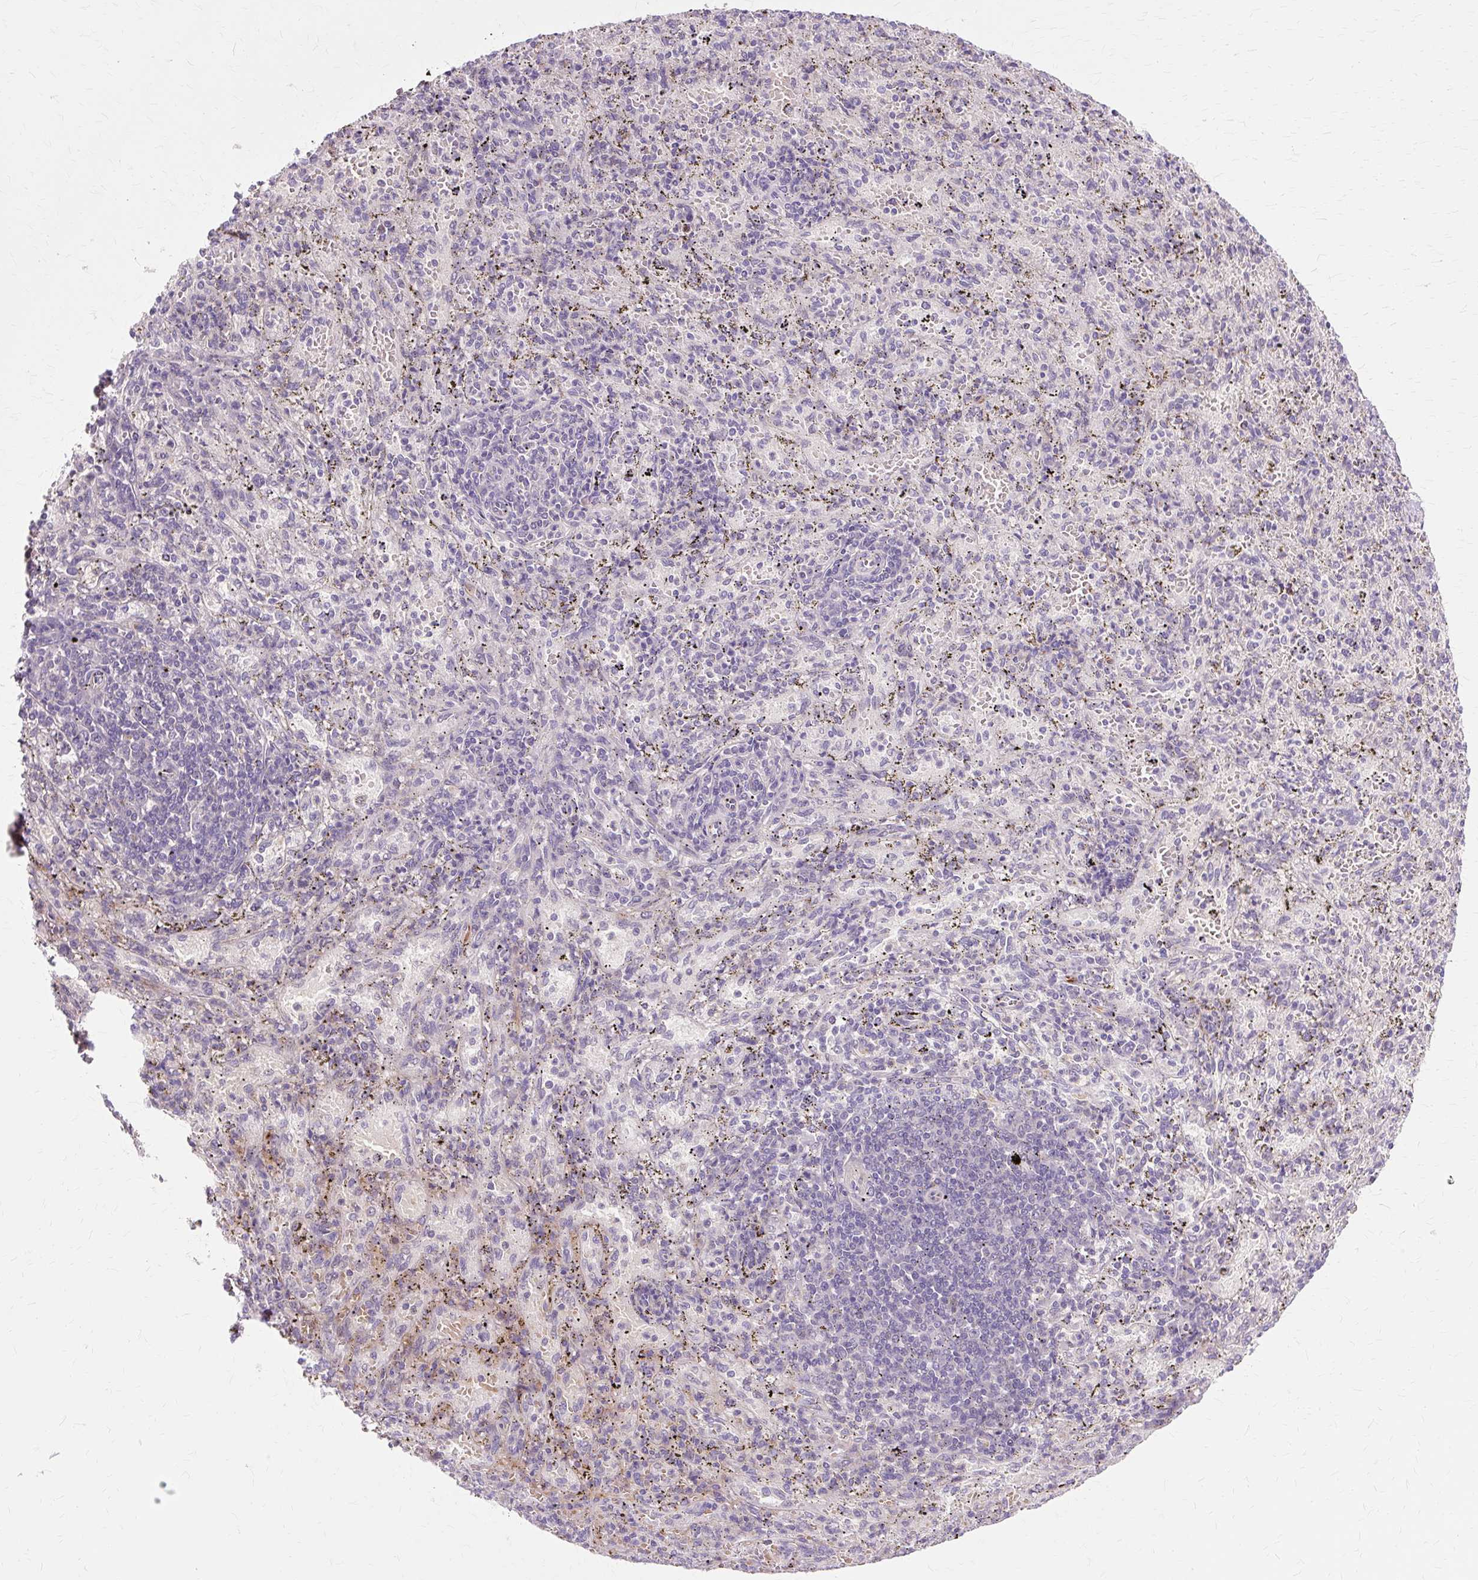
{"staining": {"intensity": "negative", "quantity": "none", "location": "none"}, "tissue": "spleen", "cell_type": "Cells in red pulp", "image_type": "normal", "snomed": [{"axis": "morphology", "description": "Normal tissue, NOS"}, {"axis": "topography", "description": "Spleen"}], "caption": "Protein analysis of benign spleen displays no significant staining in cells in red pulp.", "gene": "ZNF35", "patient": {"sex": "male", "age": 57}}